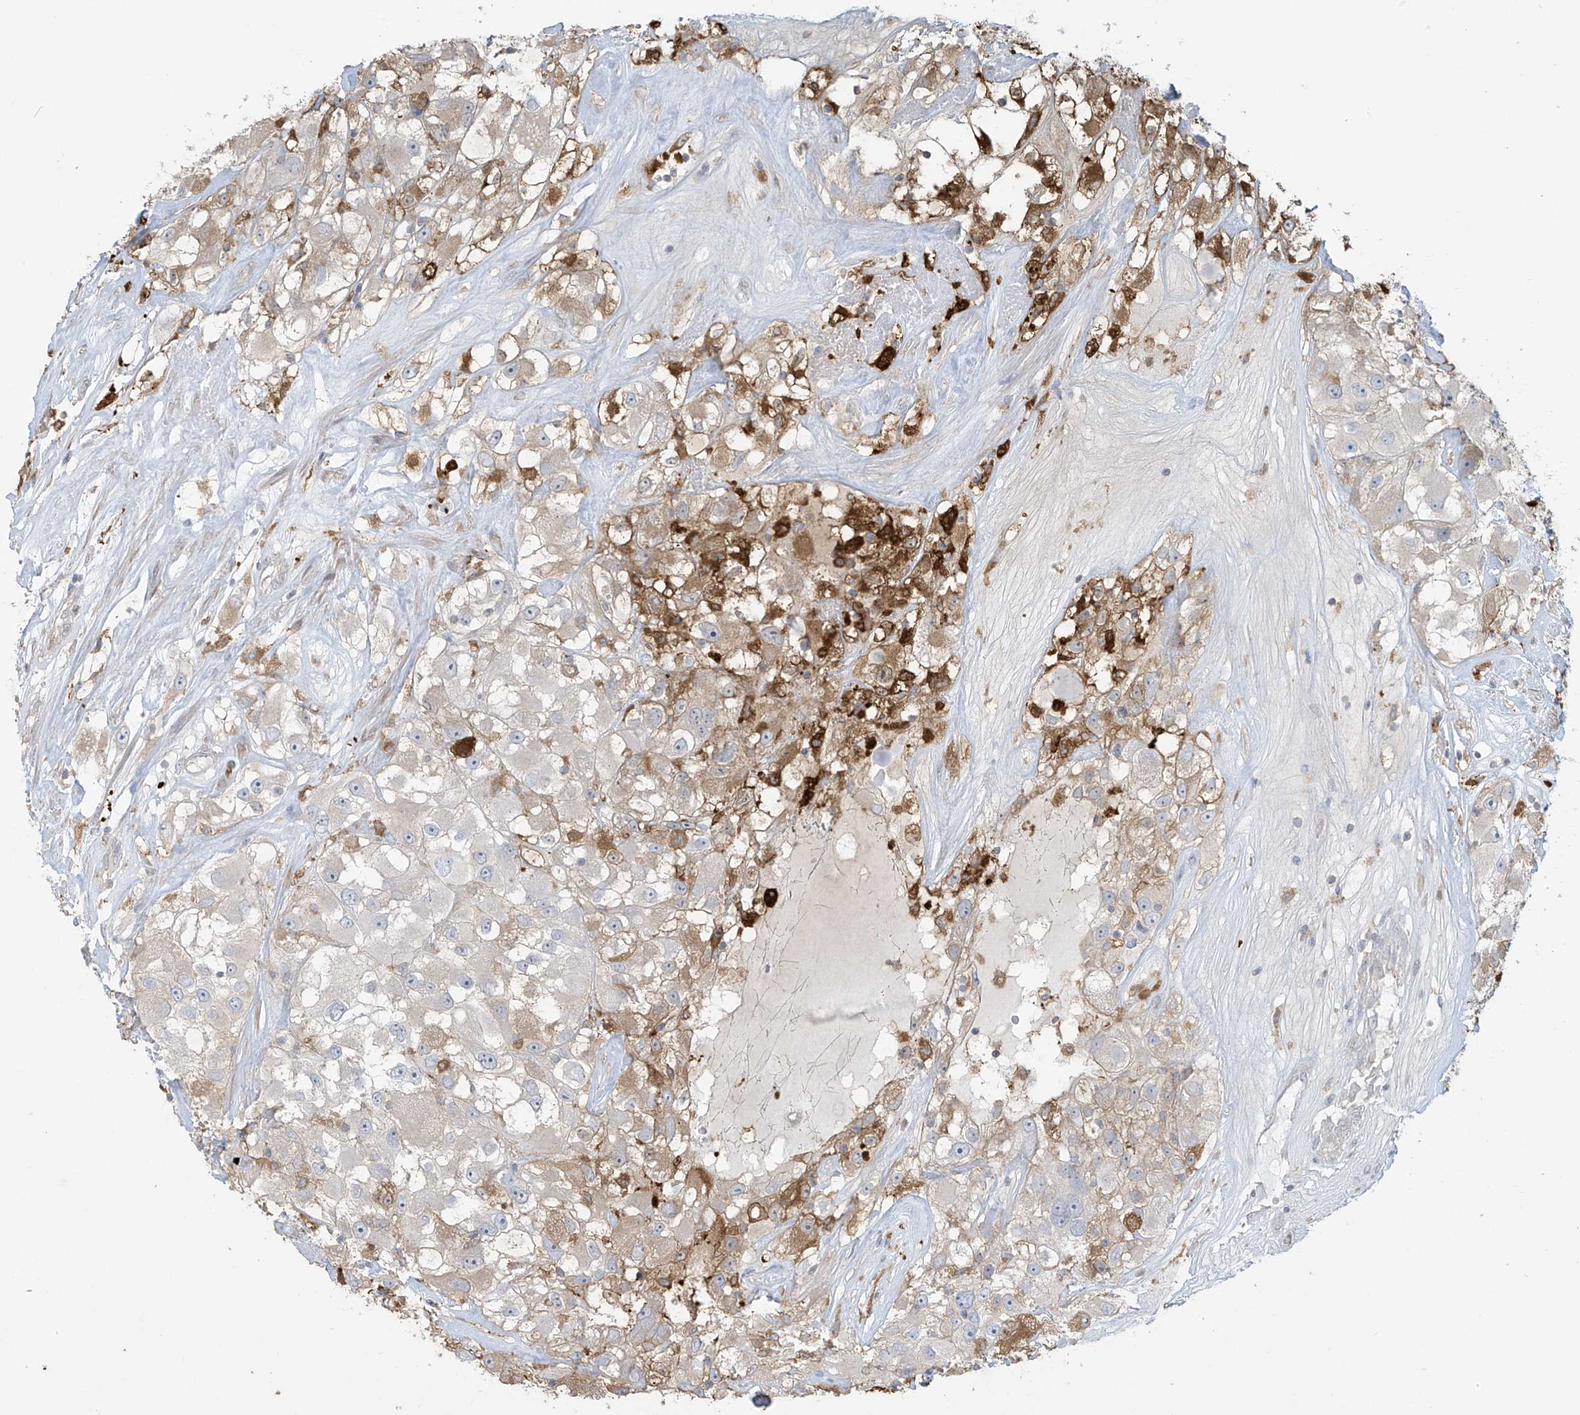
{"staining": {"intensity": "moderate", "quantity": "<25%", "location": "cytoplasmic/membranous"}, "tissue": "renal cancer", "cell_type": "Tumor cells", "image_type": "cancer", "snomed": [{"axis": "morphology", "description": "Adenocarcinoma, NOS"}, {"axis": "topography", "description": "Kidney"}], "caption": "Renal cancer stained with DAB IHC demonstrates low levels of moderate cytoplasmic/membranous positivity in approximately <25% of tumor cells. The protein of interest is stained brown, and the nuclei are stained in blue (DAB IHC with brightfield microscopy, high magnification).", "gene": "TAGAP", "patient": {"sex": "female", "age": 52}}